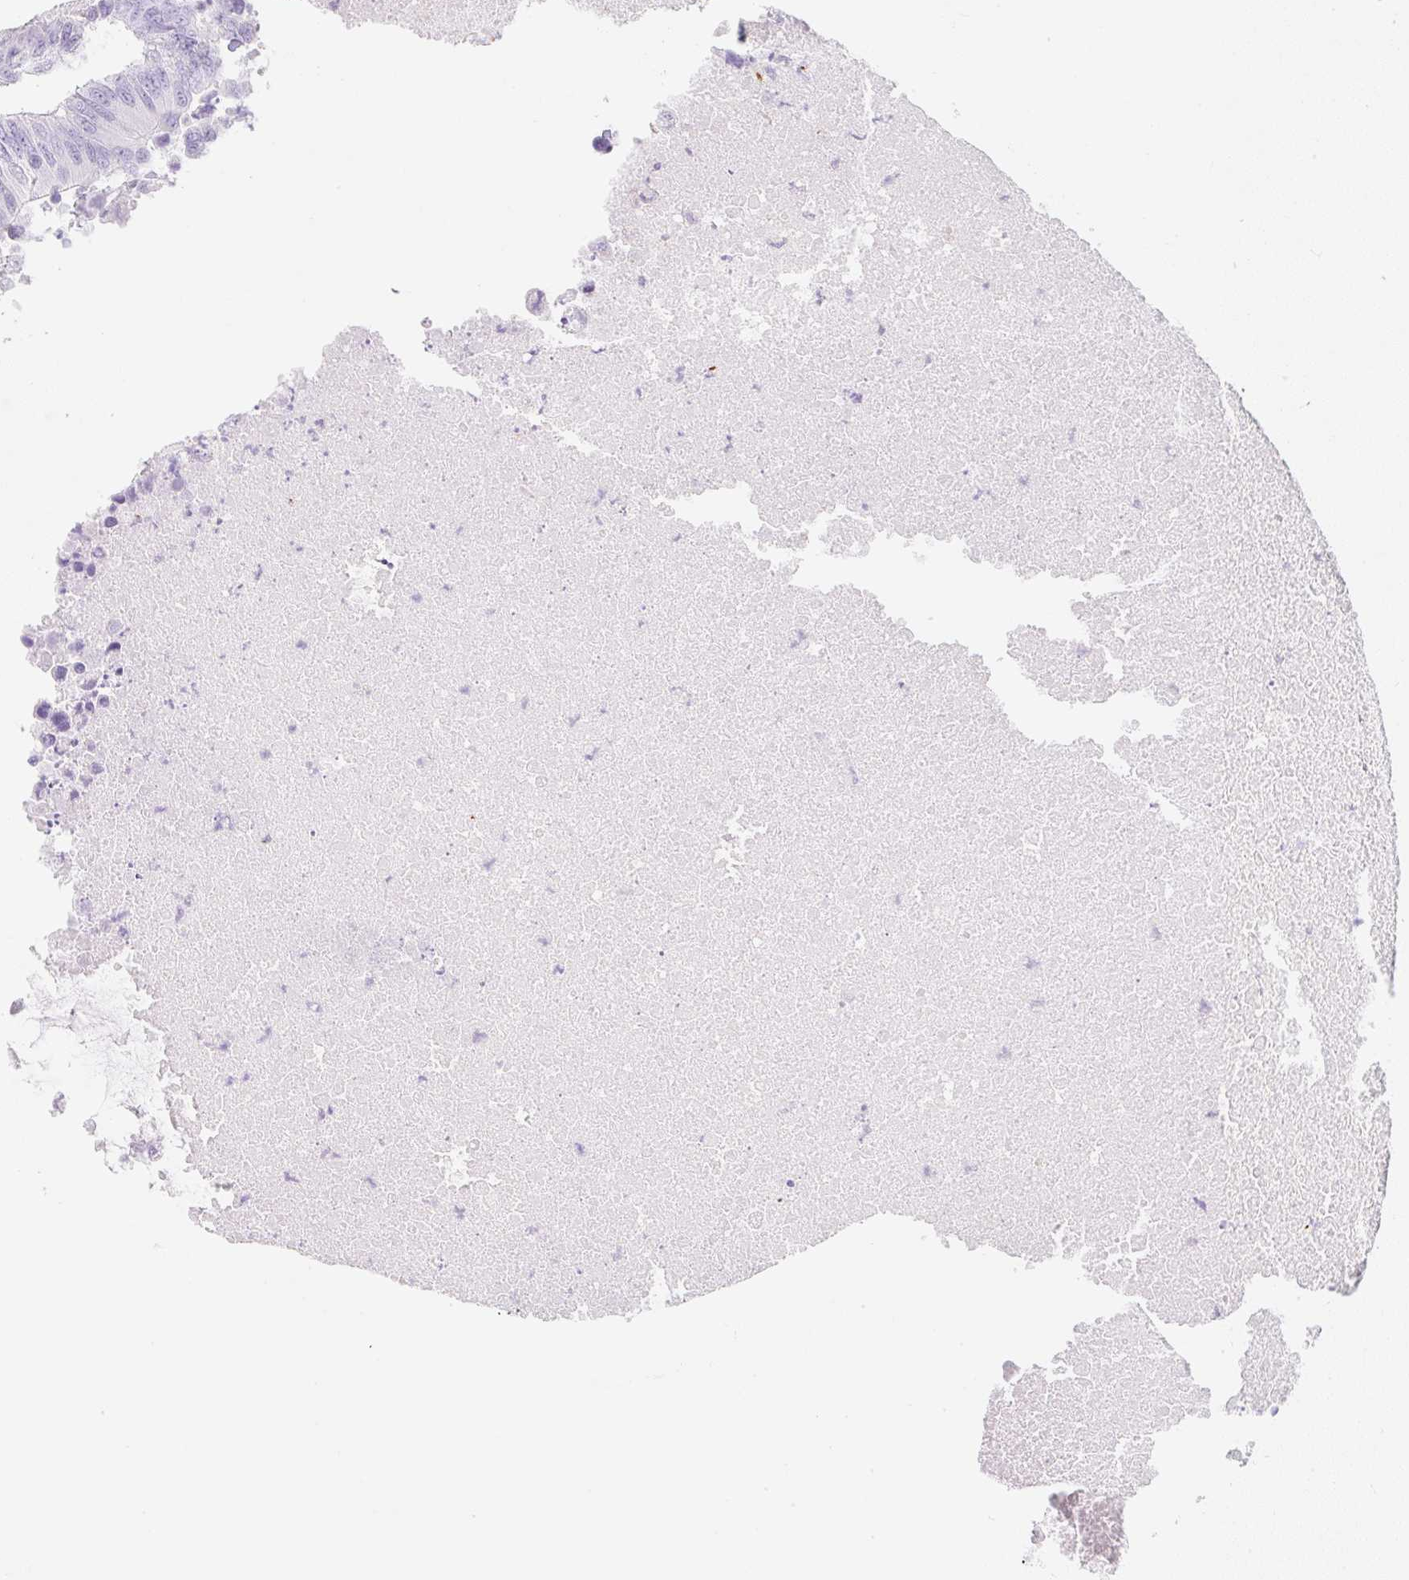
{"staining": {"intensity": "negative", "quantity": "none", "location": "none"}, "tissue": "colorectal cancer", "cell_type": "Tumor cells", "image_type": "cancer", "snomed": [{"axis": "morphology", "description": "Adenocarcinoma, NOS"}, {"axis": "topography", "description": "Colon"}], "caption": "Protein analysis of adenocarcinoma (colorectal) displays no significant expression in tumor cells. (DAB IHC, high magnification).", "gene": "ZNF689", "patient": {"sex": "male", "age": 71}}